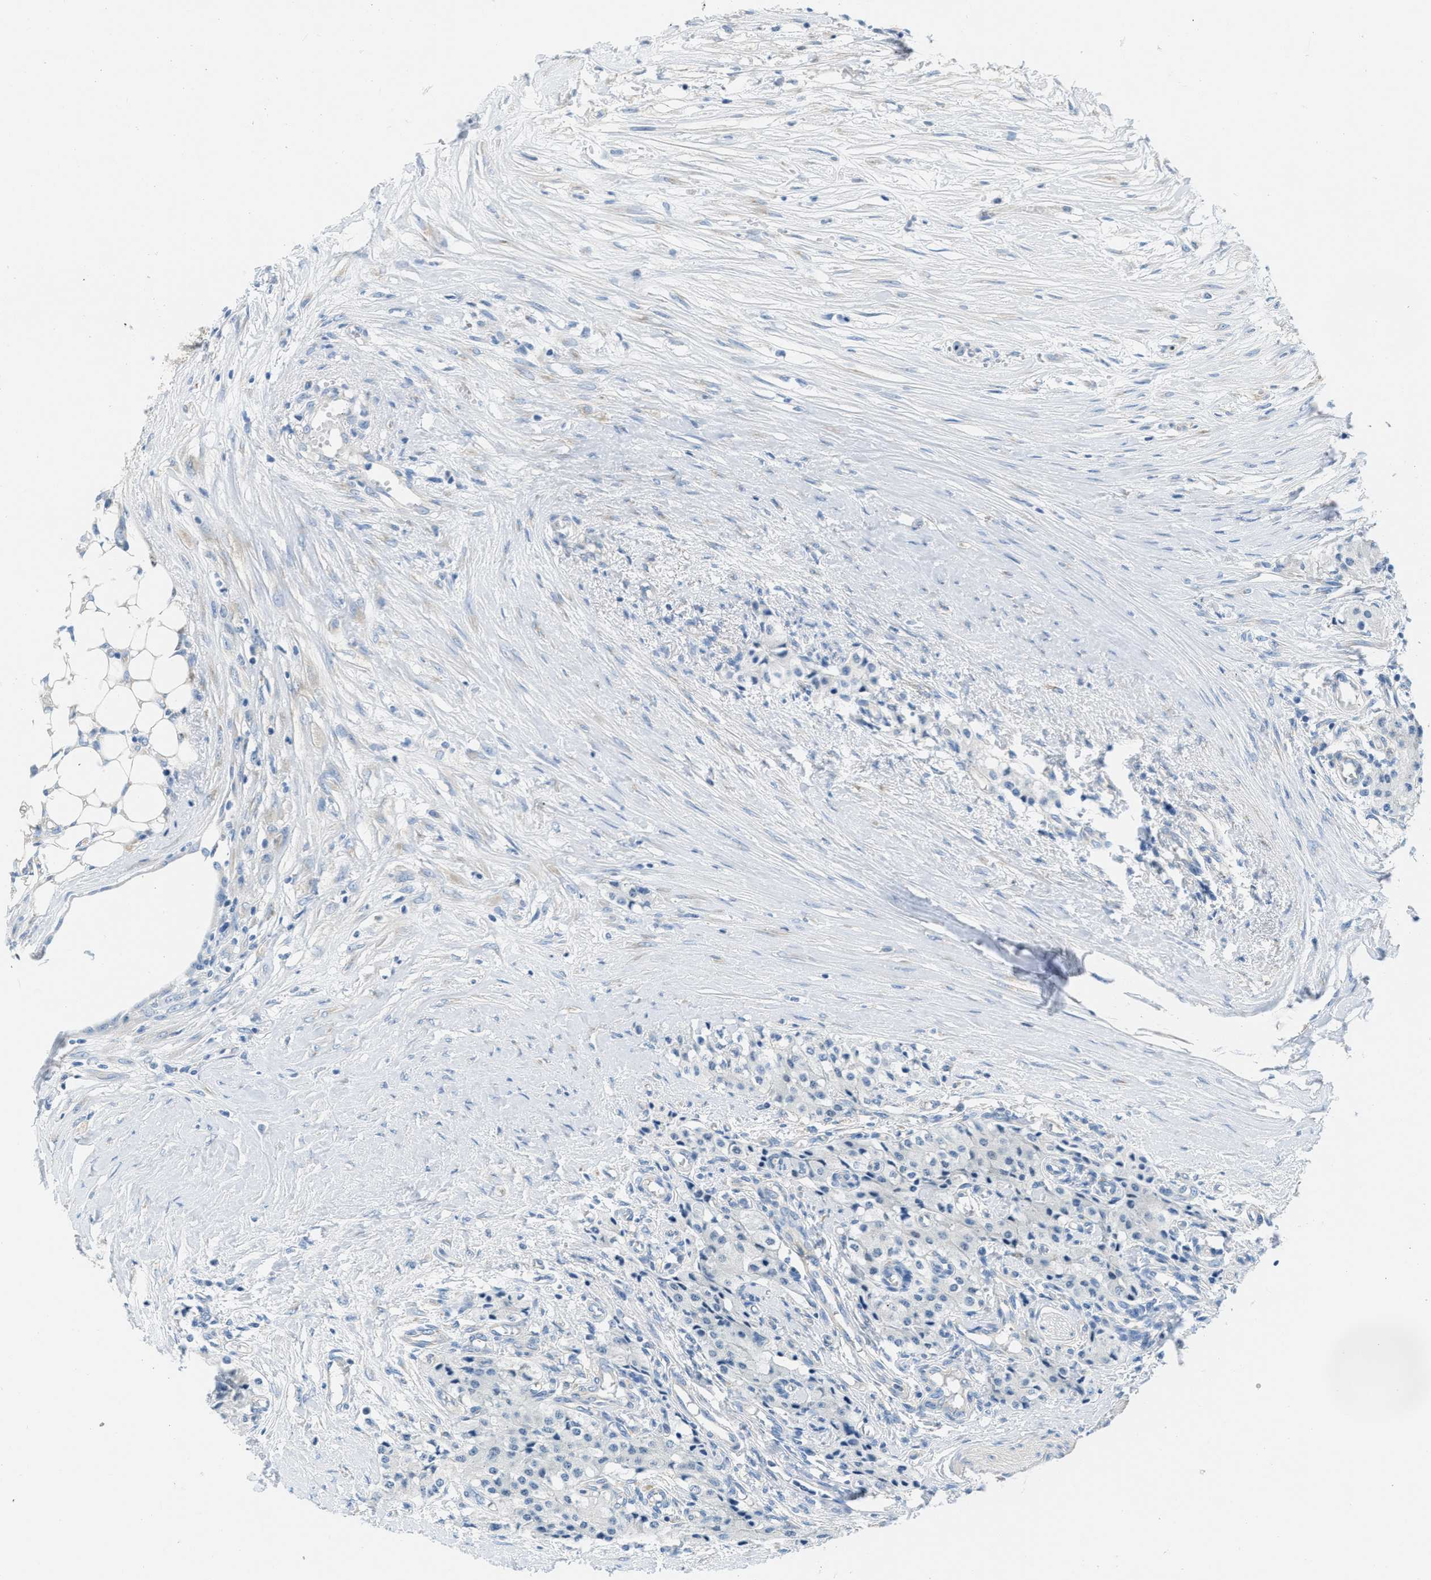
{"staining": {"intensity": "negative", "quantity": "none", "location": "none"}, "tissue": "carcinoid", "cell_type": "Tumor cells", "image_type": "cancer", "snomed": [{"axis": "morphology", "description": "Carcinoid, malignant, NOS"}, {"axis": "topography", "description": "Colon"}], "caption": "Carcinoid was stained to show a protein in brown. There is no significant positivity in tumor cells.", "gene": "PTDSS1", "patient": {"sex": "female", "age": 52}}